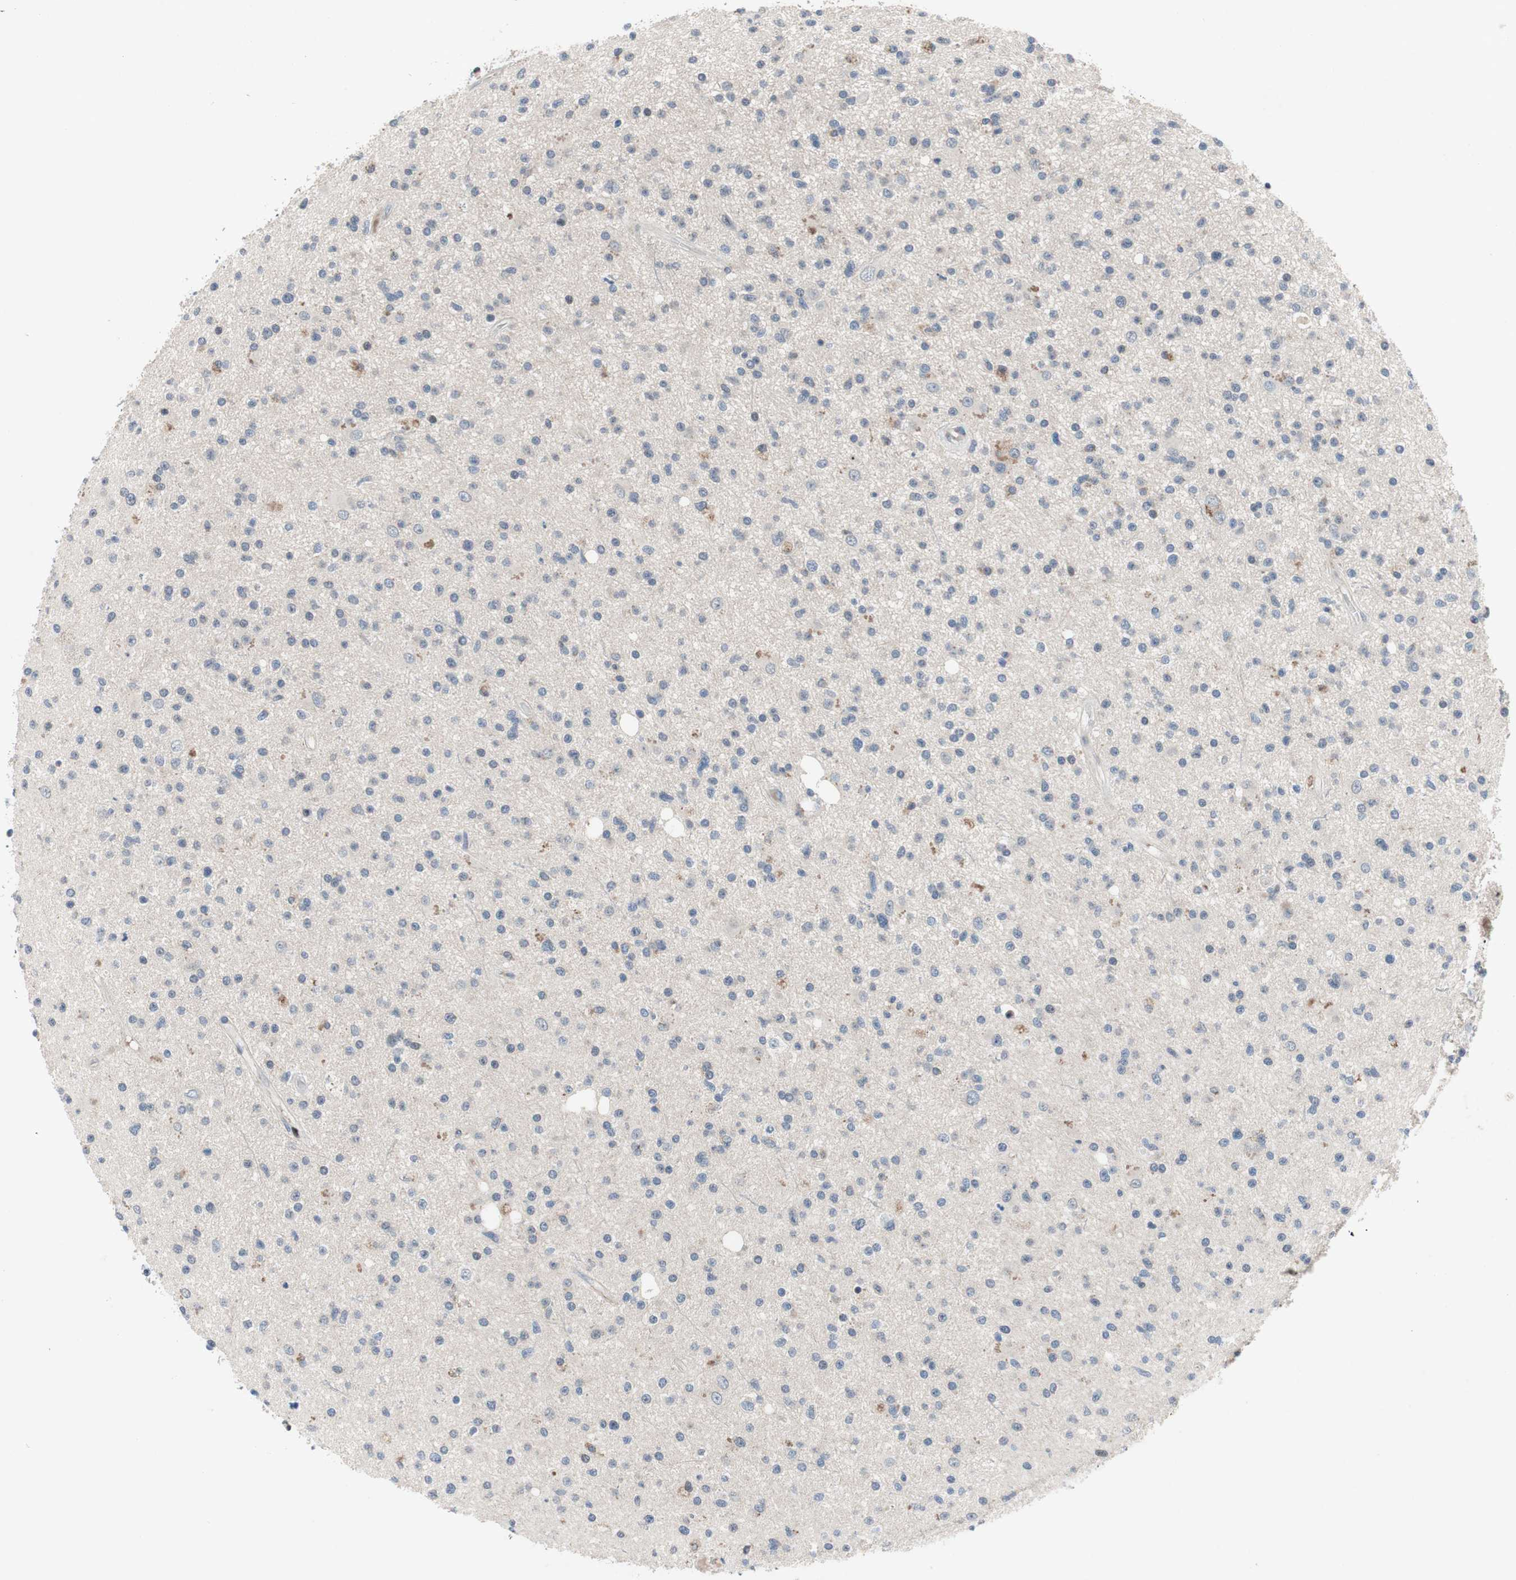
{"staining": {"intensity": "negative", "quantity": "none", "location": "none"}, "tissue": "glioma", "cell_type": "Tumor cells", "image_type": "cancer", "snomed": [{"axis": "morphology", "description": "Glioma, malignant, High grade"}, {"axis": "topography", "description": "Brain"}], "caption": "DAB (3,3'-diaminobenzidine) immunohistochemical staining of human malignant glioma (high-grade) reveals no significant expression in tumor cells.", "gene": "MUTYH", "patient": {"sex": "male", "age": 33}}